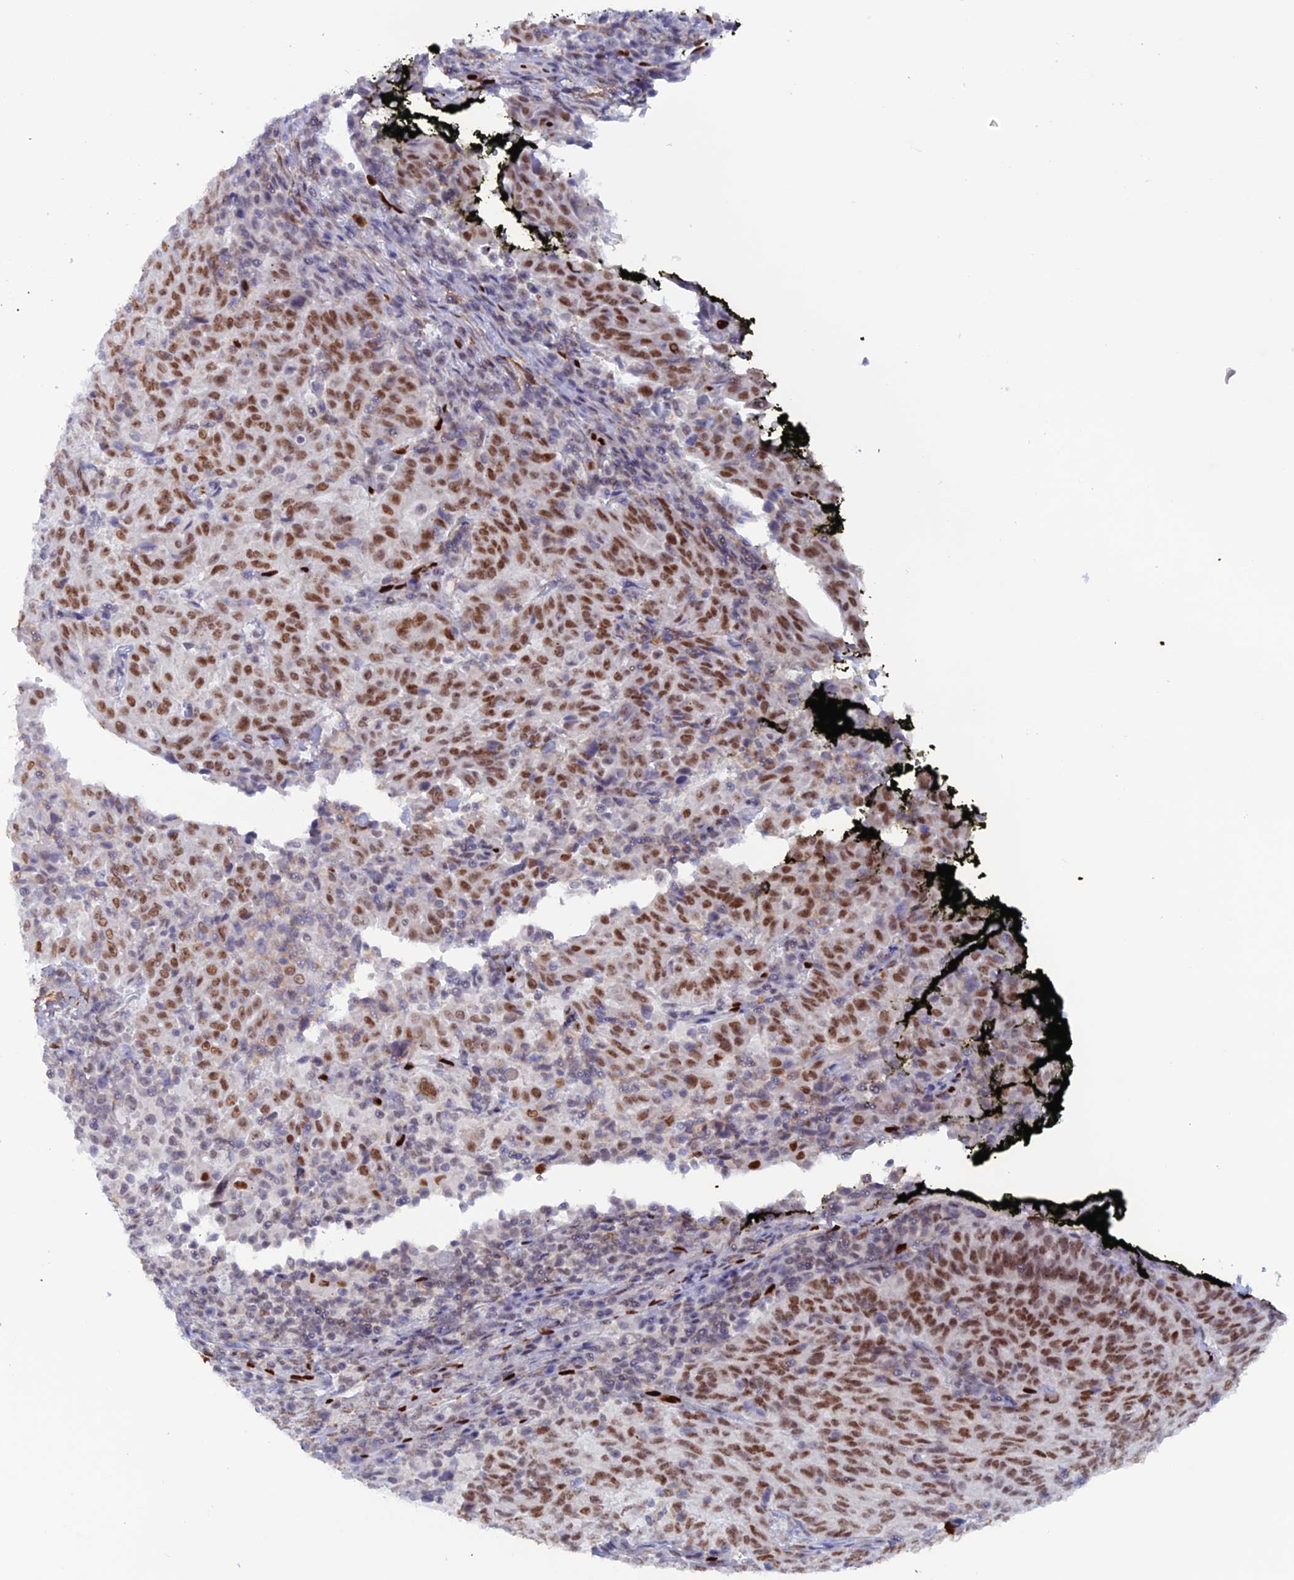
{"staining": {"intensity": "strong", "quantity": ">75%", "location": "nuclear"}, "tissue": "pancreatic cancer", "cell_type": "Tumor cells", "image_type": "cancer", "snomed": [{"axis": "morphology", "description": "Adenocarcinoma, NOS"}, {"axis": "topography", "description": "Pancreas"}], "caption": "The histopathology image shows a brown stain indicating the presence of a protein in the nuclear of tumor cells in pancreatic cancer.", "gene": "NOL4L", "patient": {"sex": "male", "age": 63}}